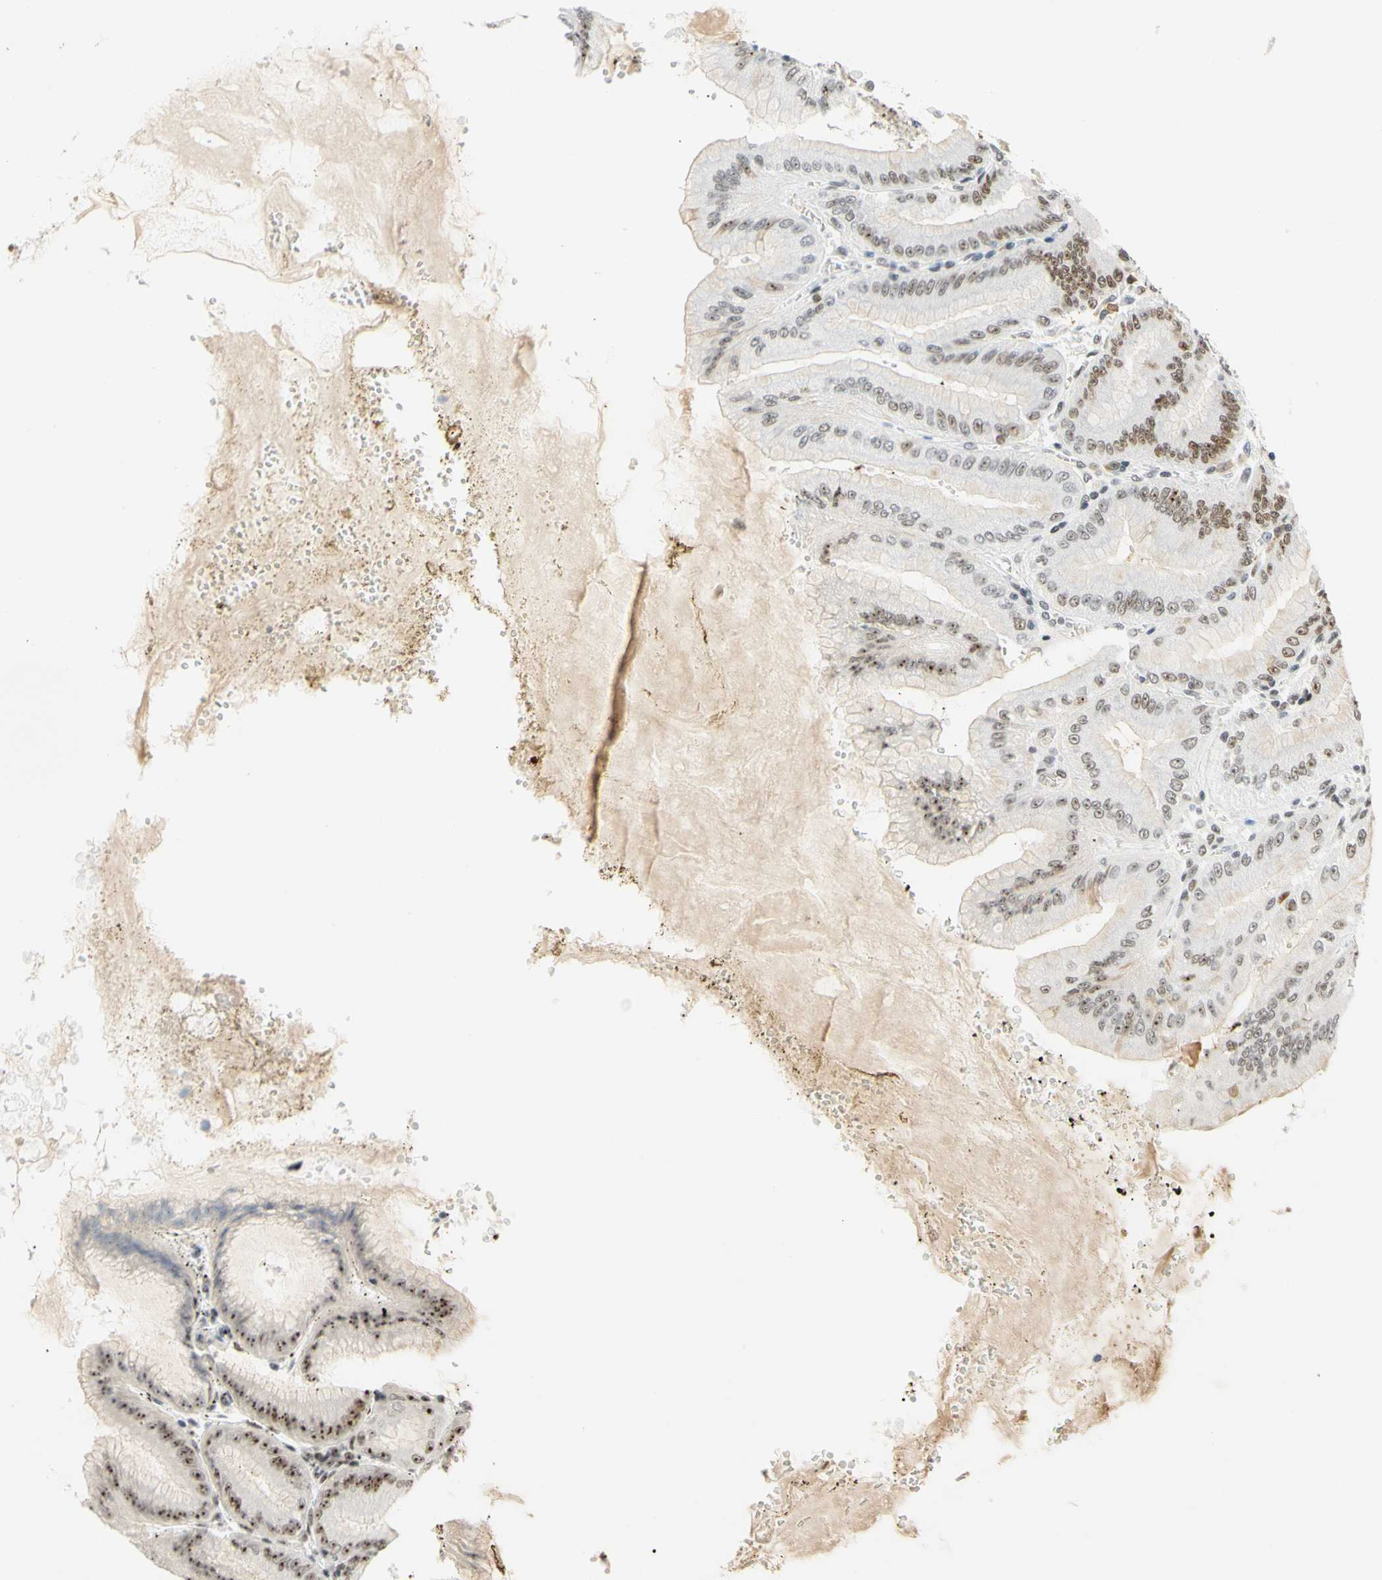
{"staining": {"intensity": "strong", "quantity": ">75%", "location": "nuclear"}, "tissue": "stomach", "cell_type": "Glandular cells", "image_type": "normal", "snomed": [{"axis": "morphology", "description": "Normal tissue, NOS"}, {"axis": "topography", "description": "Stomach, lower"}], "caption": "Immunohistochemical staining of normal stomach demonstrates >75% levels of strong nuclear protein expression in about >75% of glandular cells. The staining was performed using DAB, with brown indicating positive protein expression. Nuclei are stained blue with hematoxylin.", "gene": "ZSCAN16", "patient": {"sex": "male", "age": 71}}